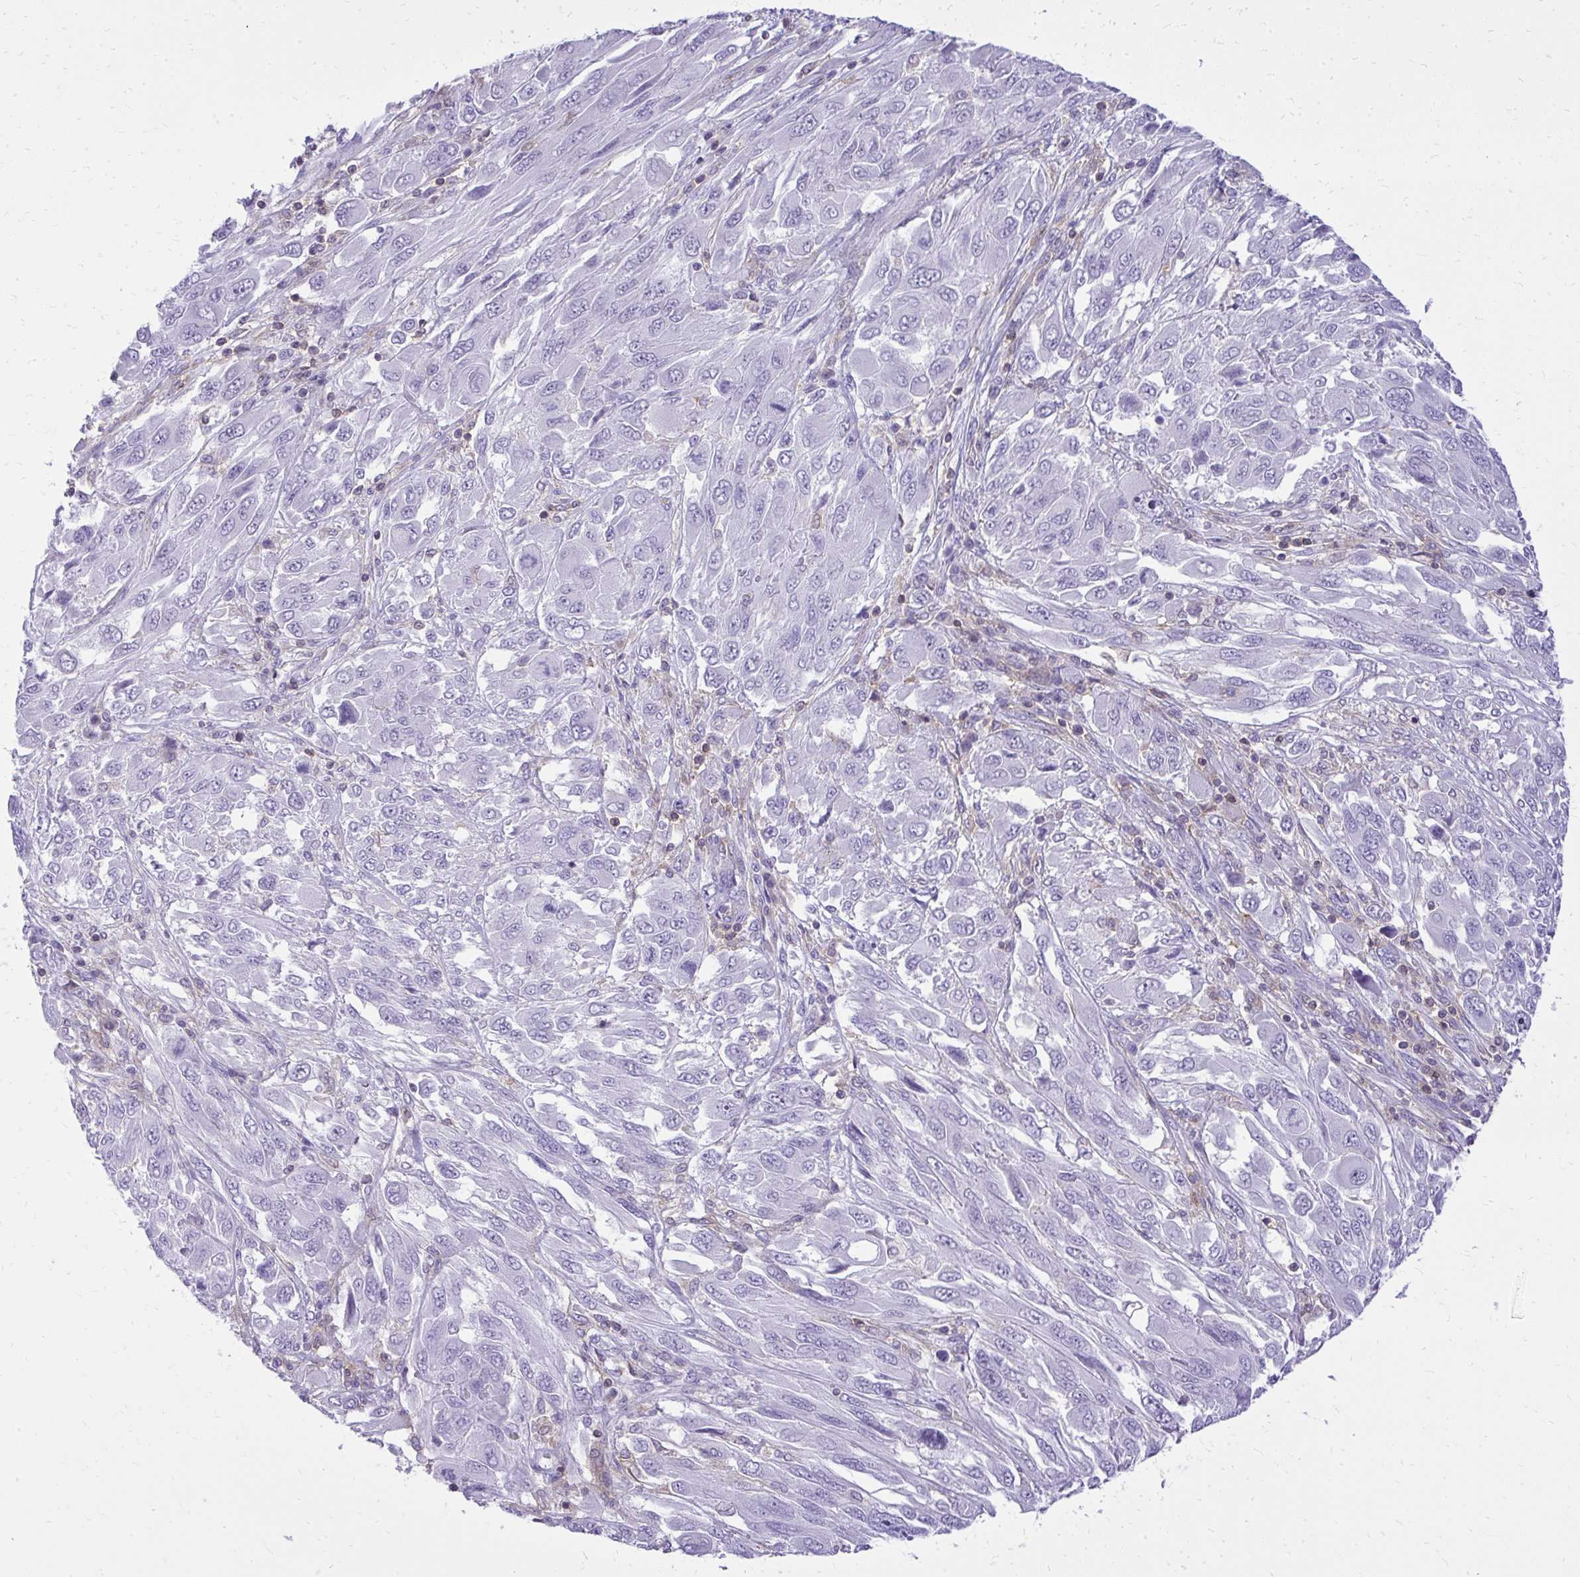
{"staining": {"intensity": "negative", "quantity": "none", "location": "none"}, "tissue": "melanoma", "cell_type": "Tumor cells", "image_type": "cancer", "snomed": [{"axis": "morphology", "description": "Malignant melanoma, NOS"}, {"axis": "topography", "description": "Skin"}], "caption": "Immunohistochemistry of malignant melanoma reveals no expression in tumor cells.", "gene": "GPRIN3", "patient": {"sex": "female", "age": 91}}